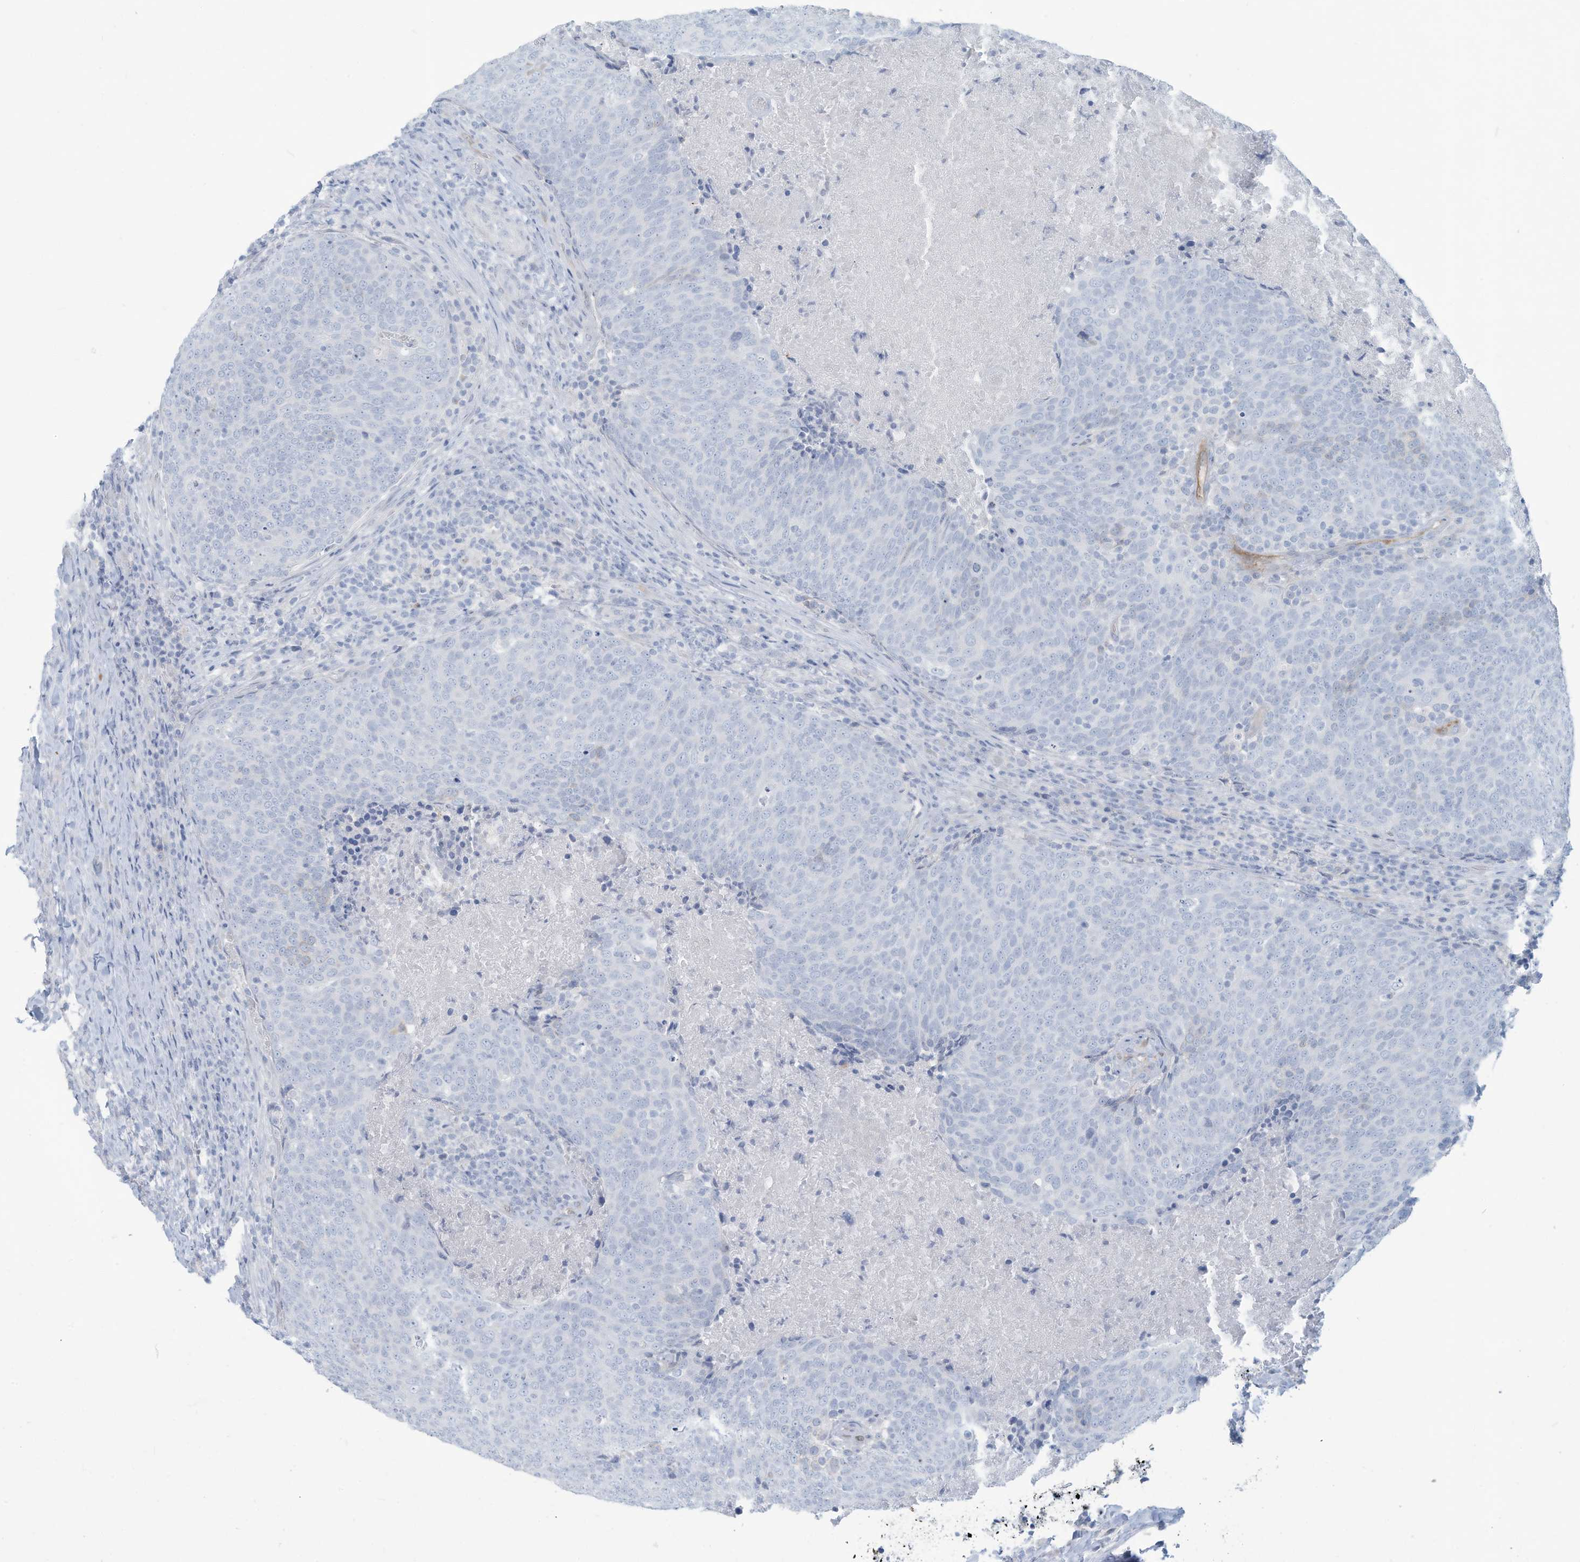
{"staining": {"intensity": "negative", "quantity": "none", "location": "none"}, "tissue": "head and neck cancer", "cell_type": "Tumor cells", "image_type": "cancer", "snomed": [{"axis": "morphology", "description": "Squamous cell carcinoma, NOS"}, {"axis": "morphology", "description": "Squamous cell carcinoma, metastatic, NOS"}, {"axis": "topography", "description": "Lymph node"}, {"axis": "topography", "description": "Head-Neck"}], "caption": "High power microscopy histopathology image of an IHC histopathology image of head and neck metastatic squamous cell carcinoma, revealing no significant expression in tumor cells.", "gene": "ERI2", "patient": {"sex": "male", "age": 62}}